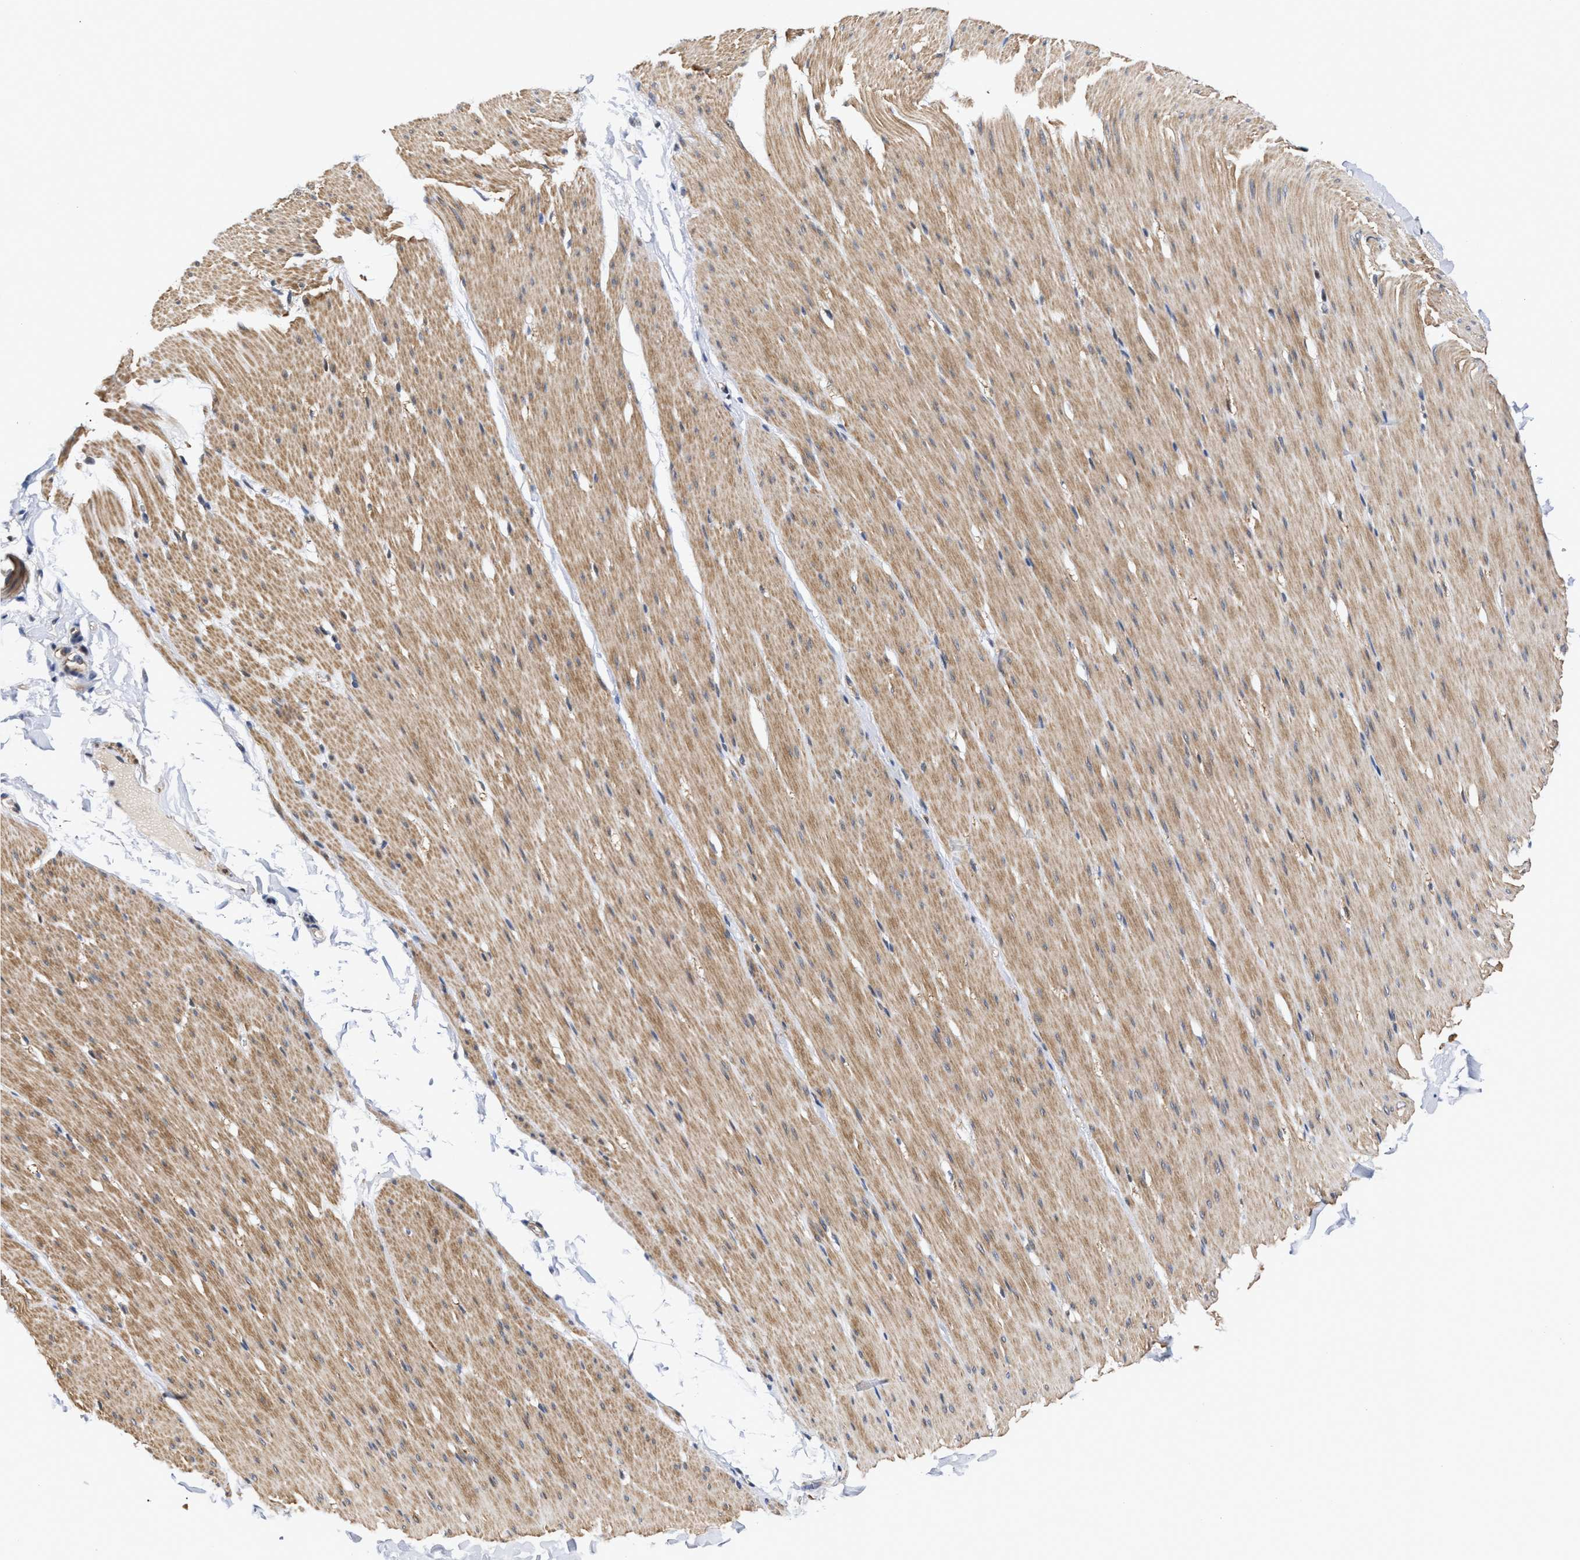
{"staining": {"intensity": "moderate", "quantity": ">75%", "location": "cytoplasmic/membranous"}, "tissue": "smooth muscle", "cell_type": "Smooth muscle cells", "image_type": "normal", "snomed": [{"axis": "morphology", "description": "Normal tissue, NOS"}, {"axis": "topography", "description": "Smooth muscle"}, {"axis": "topography", "description": "Colon"}], "caption": "A brown stain shows moderate cytoplasmic/membranous positivity of a protein in smooth muscle cells of normal smooth muscle. (IHC, brightfield microscopy, high magnification).", "gene": "KLHDC1", "patient": {"sex": "male", "age": 67}}